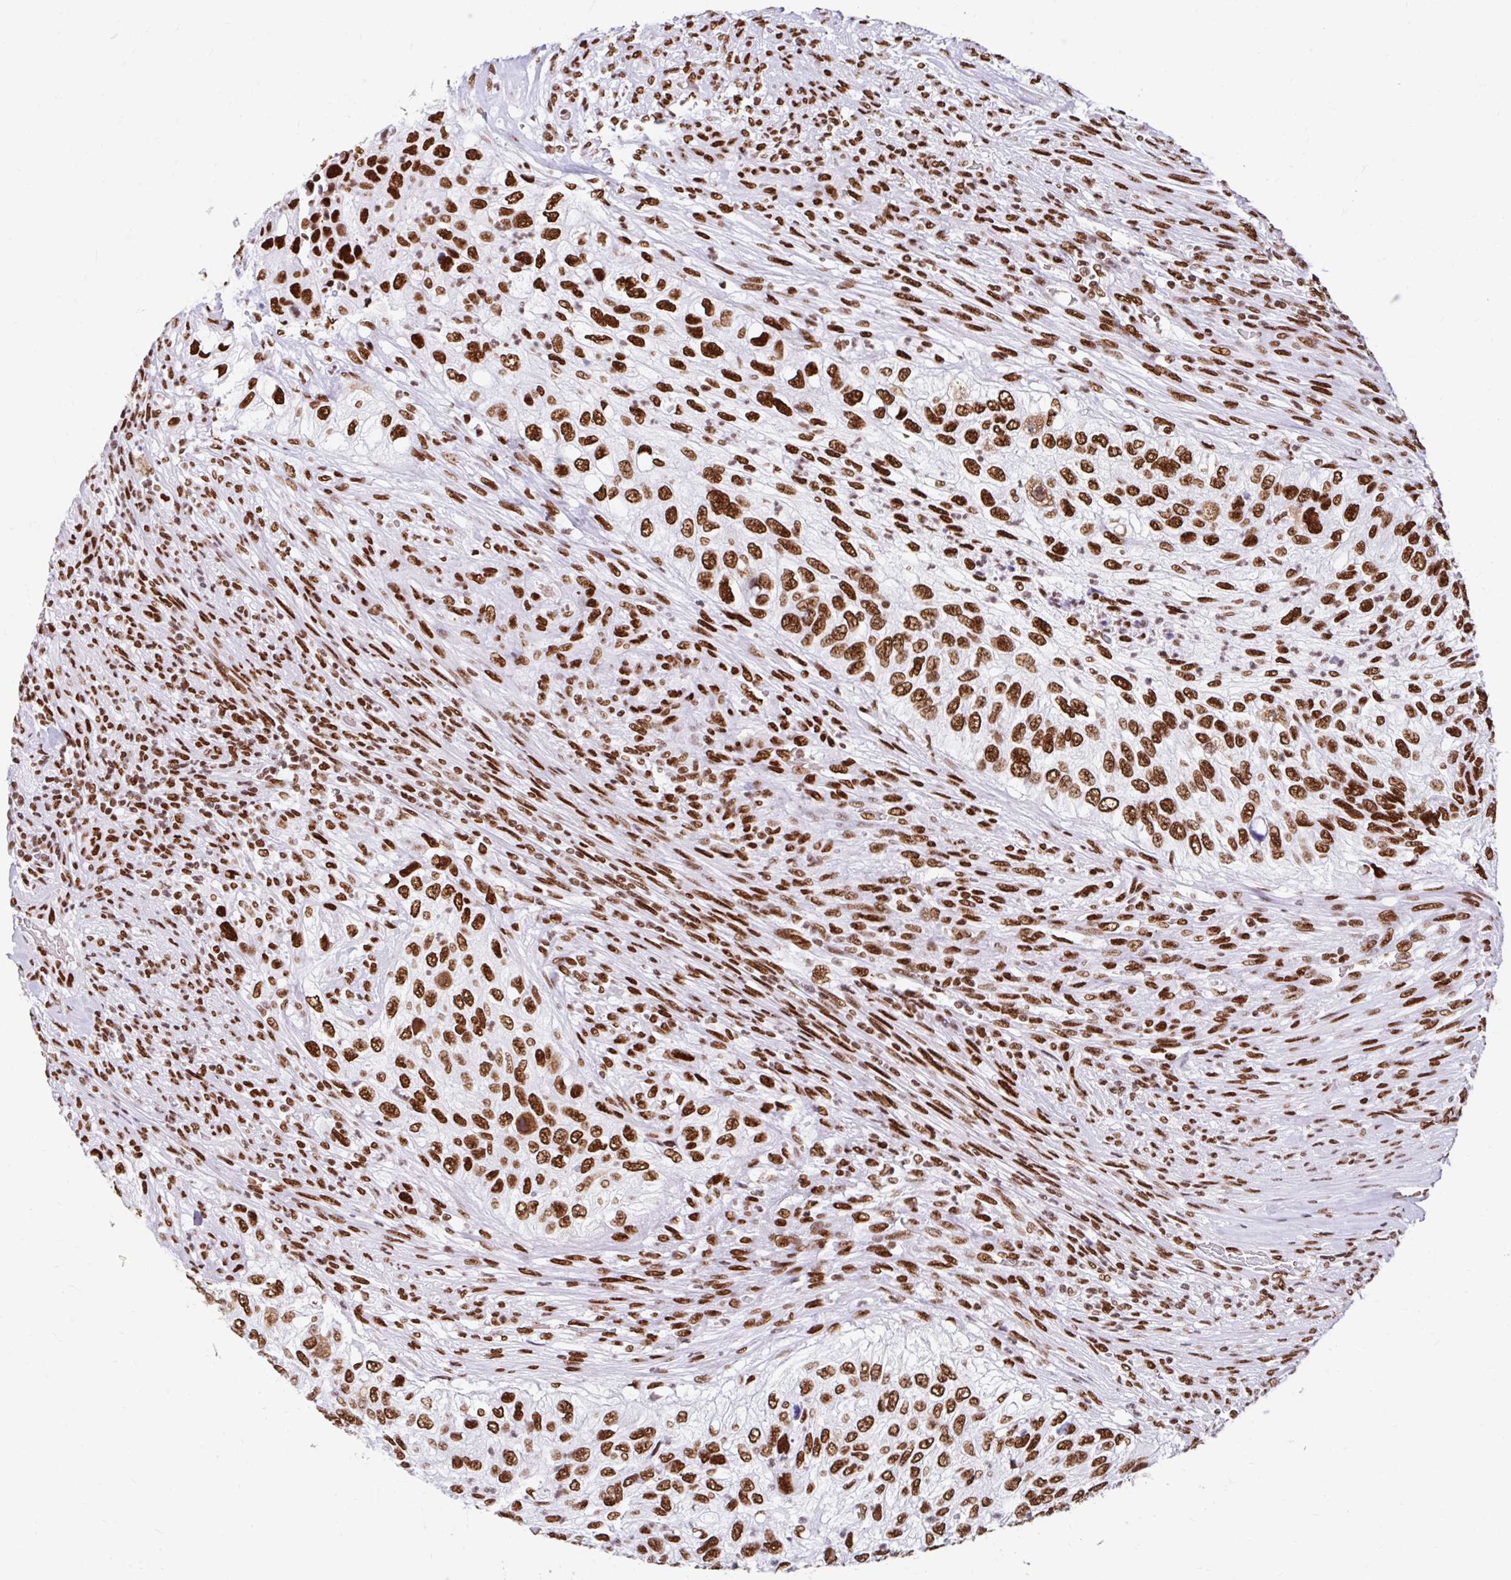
{"staining": {"intensity": "strong", "quantity": ">75%", "location": "nuclear"}, "tissue": "urothelial cancer", "cell_type": "Tumor cells", "image_type": "cancer", "snomed": [{"axis": "morphology", "description": "Urothelial carcinoma, High grade"}, {"axis": "topography", "description": "Urinary bladder"}], "caption": "Immunohistochemistry of human urothelial carcinoma (high-grade) exhibits high levels of strong nuclear expression in about >75% of tumor cells.", "gene": "KHDRBS1", "patient": {"sex": "female", "age": 60}}